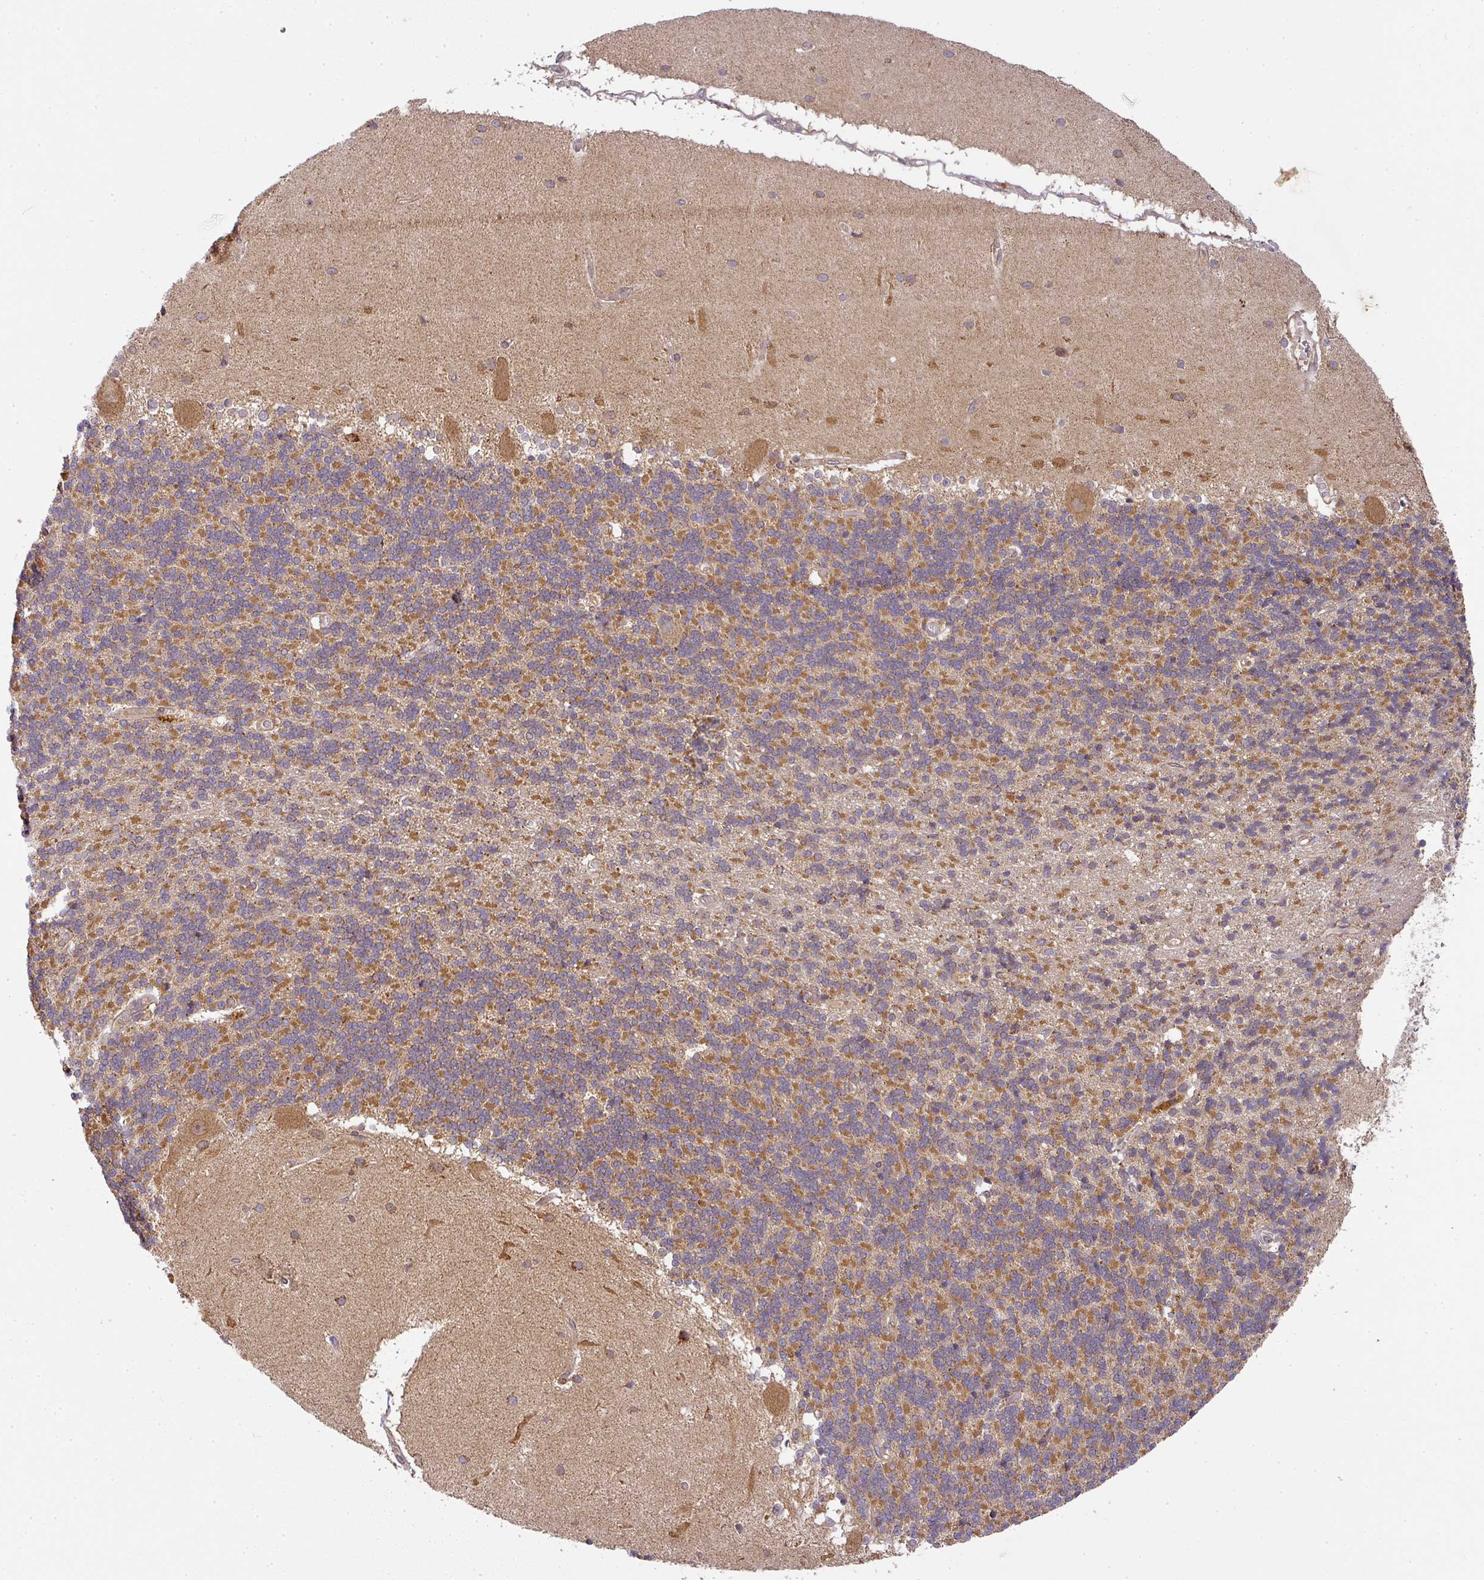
{"staining": {"intensity": "moderate", "quantity": "25%-75%", "location": "cytoplasmic/membranous"}, "tissue": "cerebellum", "cell_type": "Cells in granular layer", "image_type": "normal", "snomed": [{"axis": "morphology", "description": "Normal tissue, NOS"}, {"axis": "topography", "description": "Cerebellum"}], "caption": "A micrograph of human cerebellum stained for a protein demonstrates moderate cytoplasmic/membranous brown staining in cells in granular layer. (Stains: DAB (3,3'-diaminobenzidine) in brown, nuclei in blue, Microscopy: brightfield microscopy at high magnification).", "gene": "MALSU1", "patient": {"sex": "female", "age": 54}}